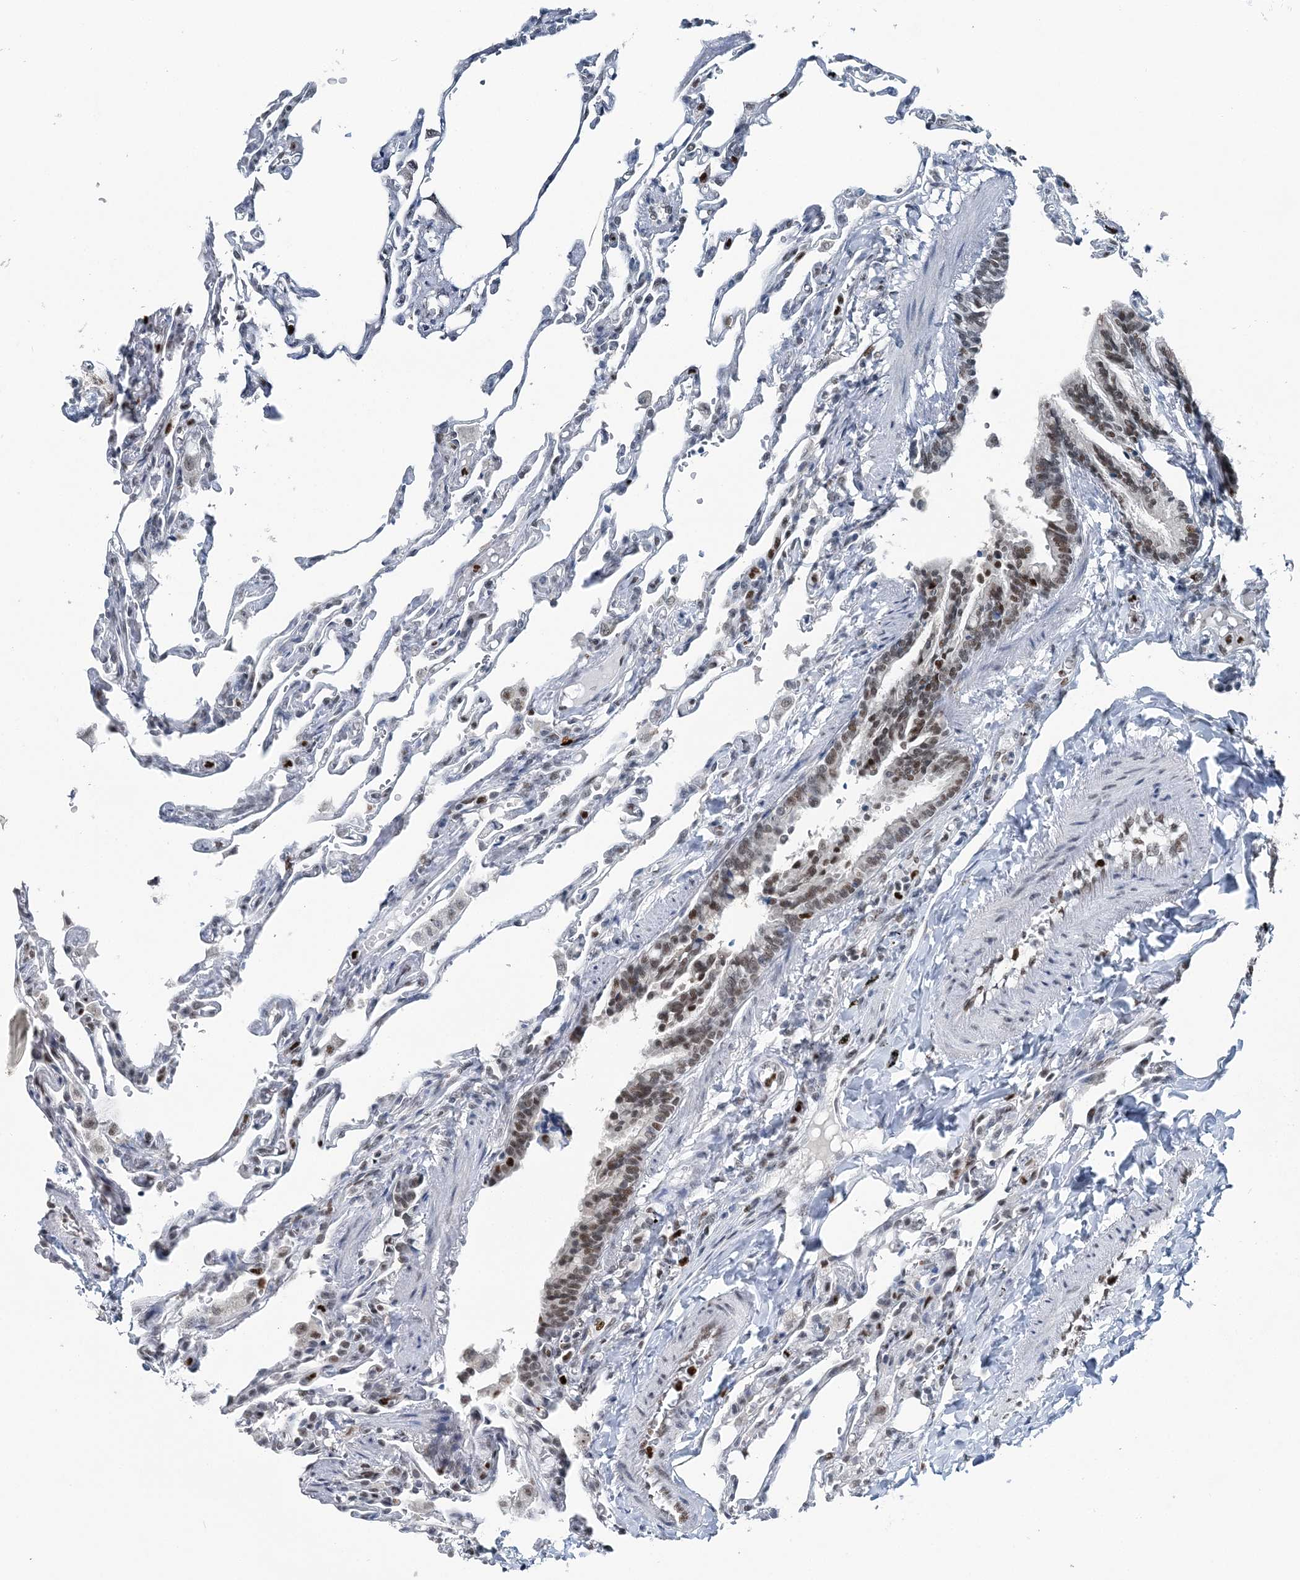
{"staining": {"intensity": "negative", "quantity": "none", "location": "none"}, "tissue": "lung", "cell_type": "Alveolar cells", "image_type": "normal", "snomed": [{"axis": "morphology", "description": "Normal tissue, NOS"}, {"axis": "topography", "description": "Lung"}], "caption": "IHC micrograph of normal lung: lung stained with DAB demonstrates no significant protein expression in alveolar cells.", "gene": "HAT1", "patient": {"sex": "male", "age": 21}}